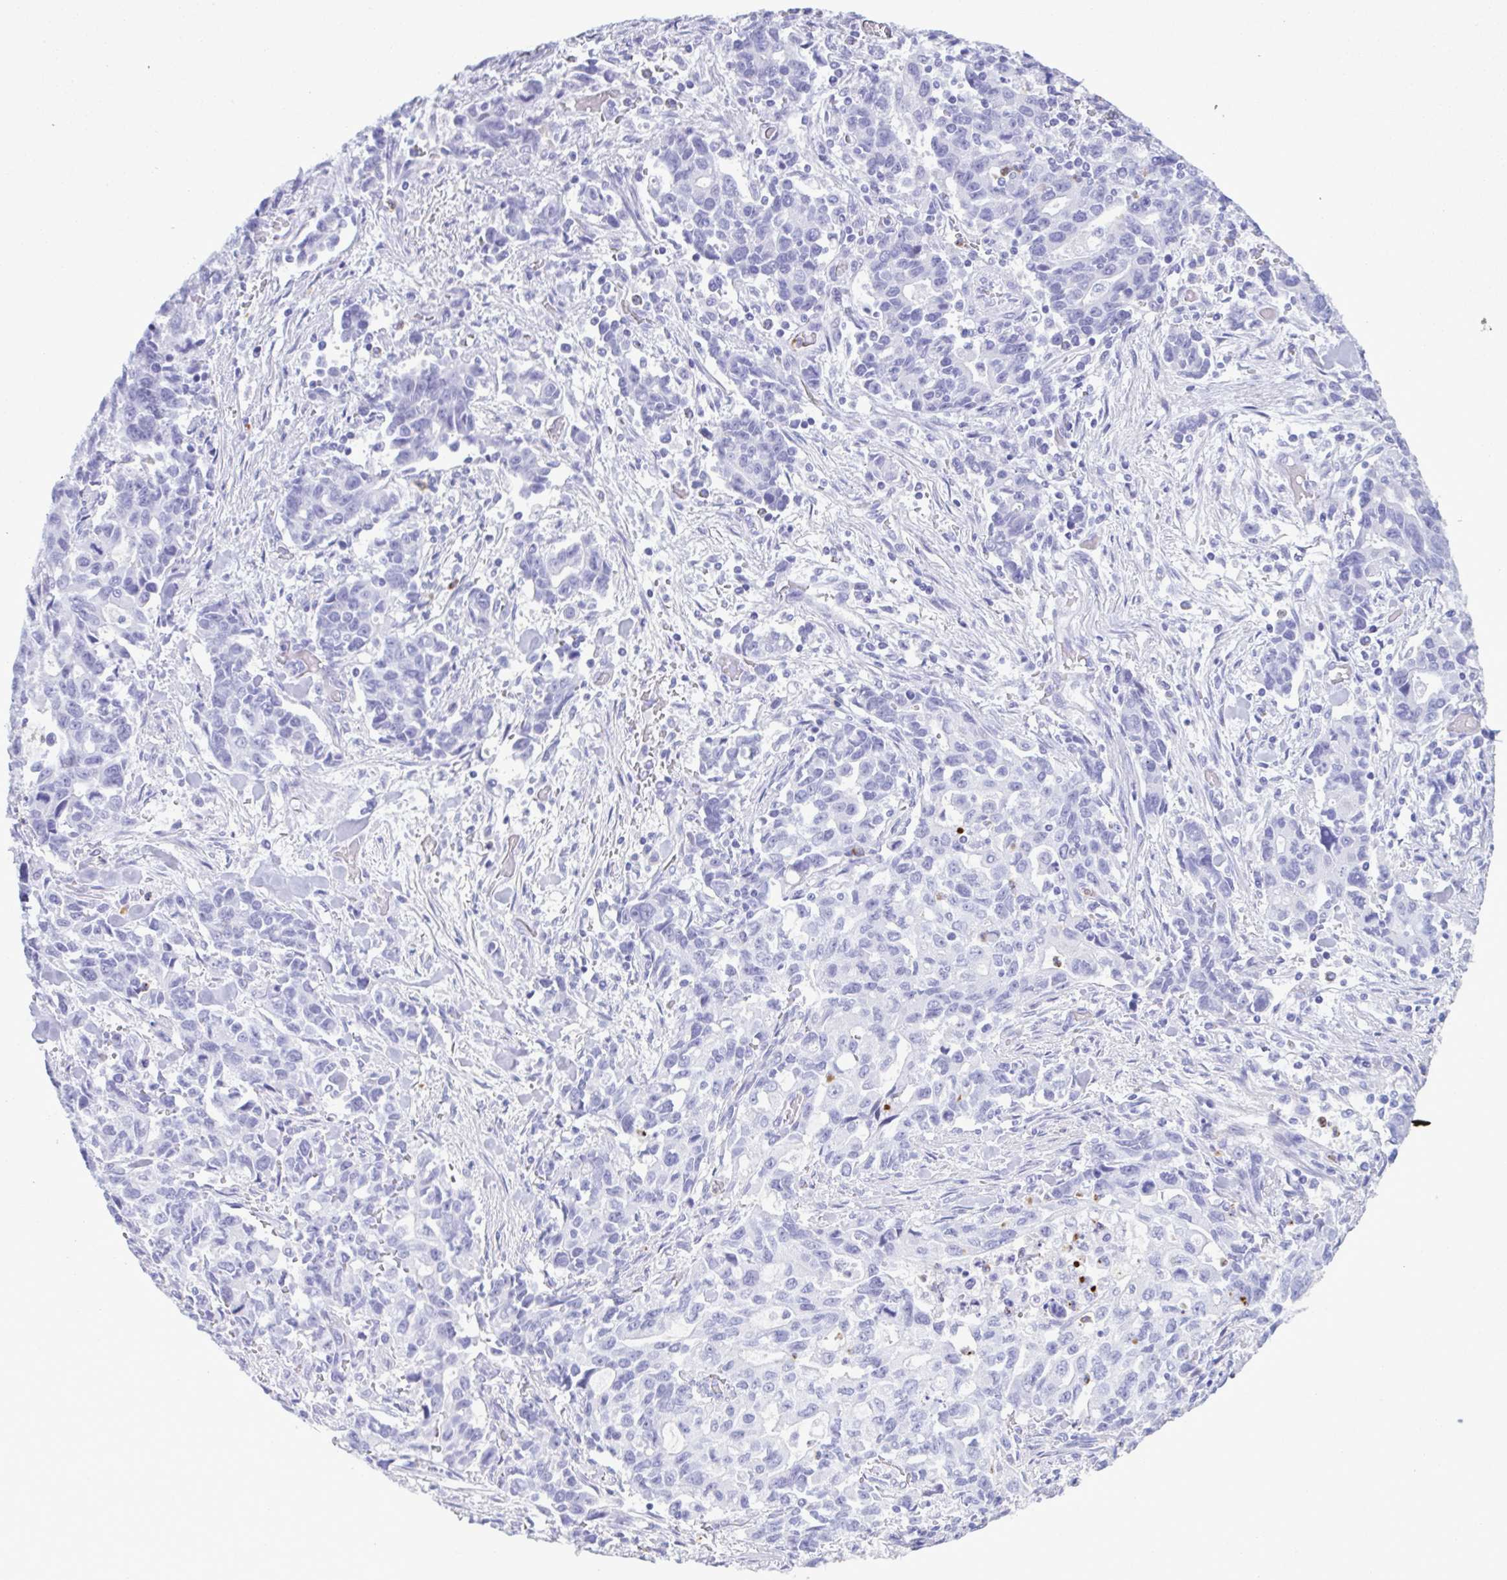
{"staining": {"intensity": "negative", "quantity": "none", "location": "none"}, "tissue": "stomach cancer", "cell_type": "Tumor cells", "image_type": "cancer", "snomed": [{"axis": "morphology", "description": "Adenocarcinoma, NOS"}, {"axis": "topography", "description": "Stomach, upper"}], "caption": "Immunohistochemical staining of human stomach cancer demonstrates no significant expression in tumor cells.", "gene": "LTF", "patient": {"sex": "male", "age": 85}}